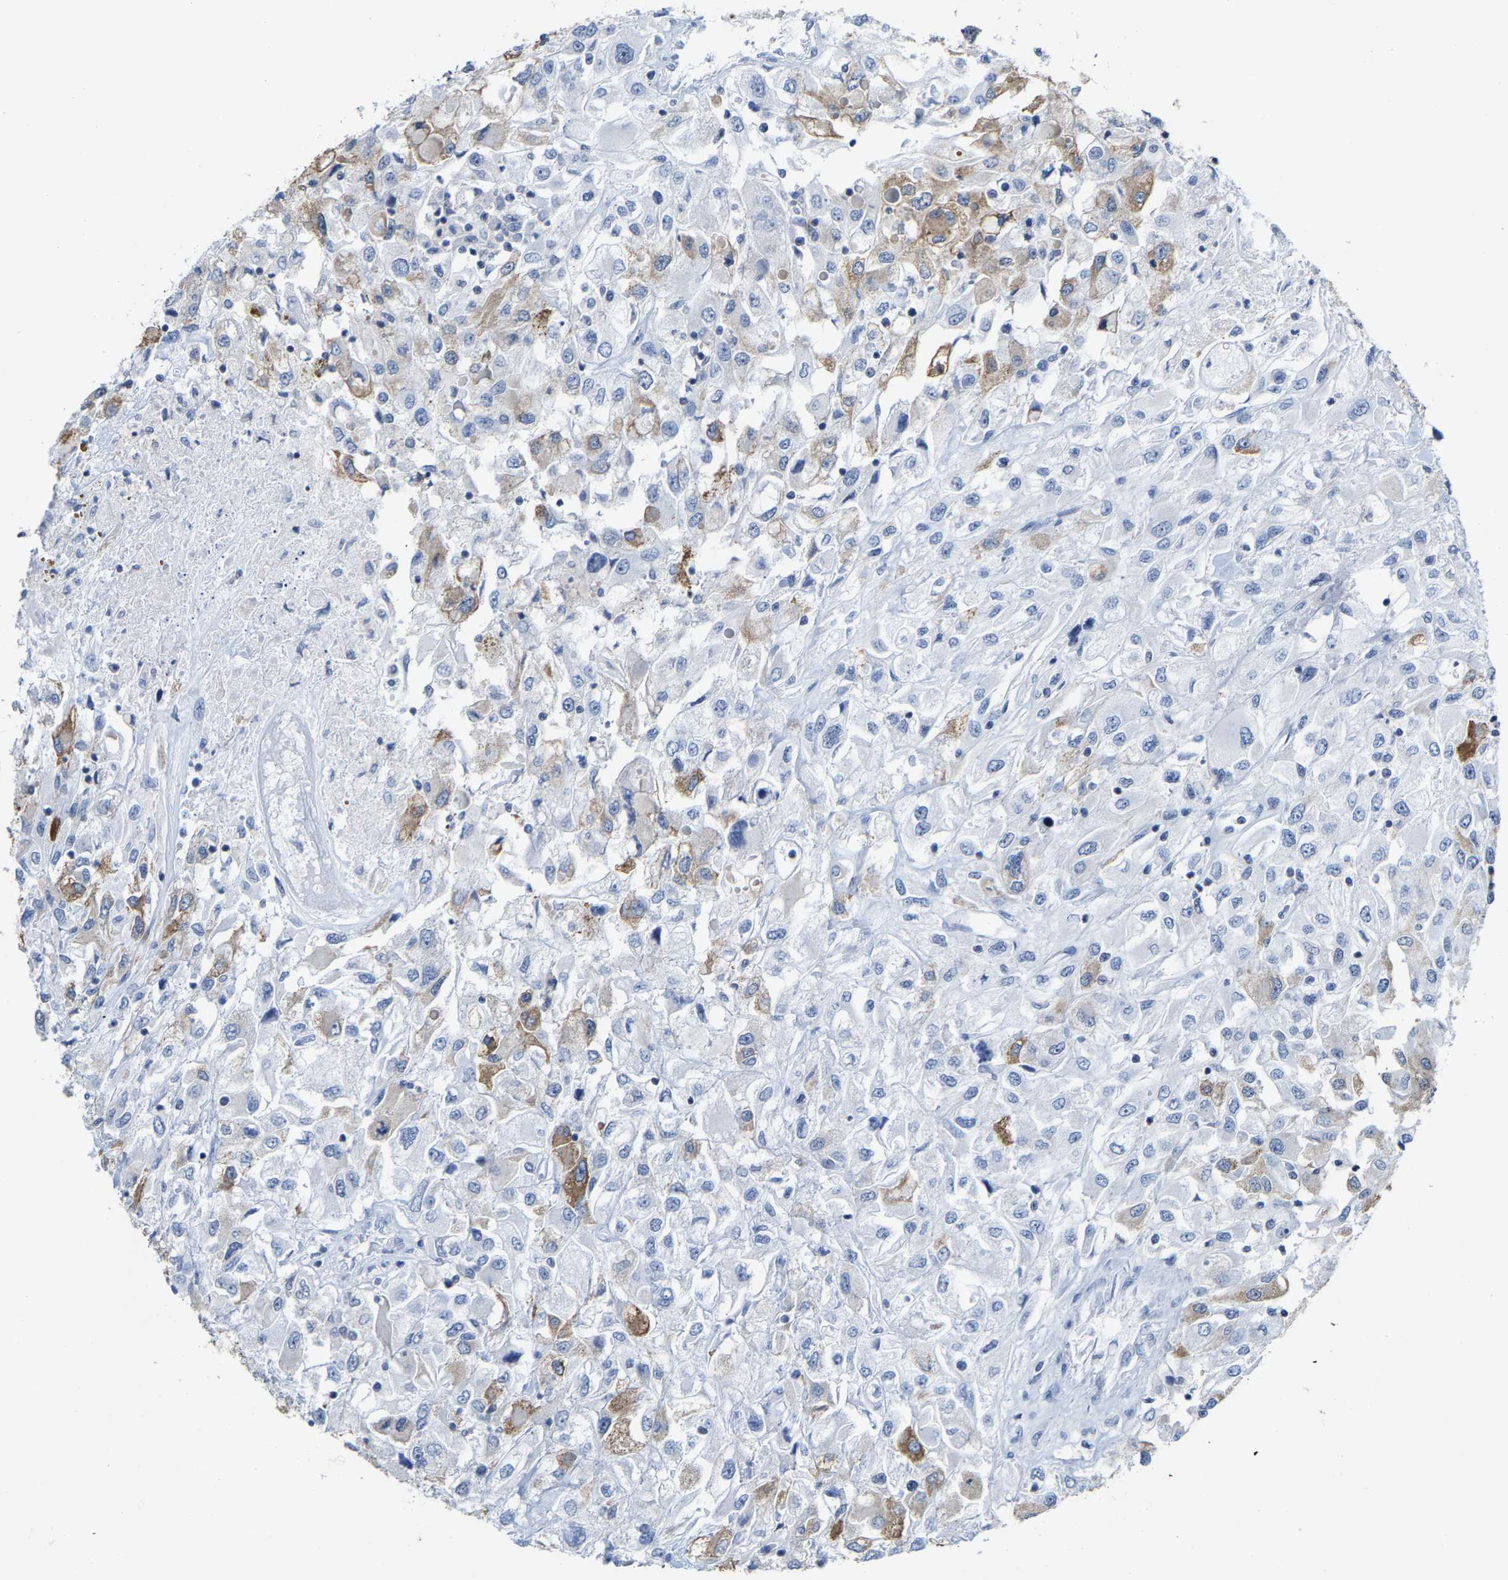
{"staining": {"intensity": "moderate", "quantity": "<25%", "location": "cytoplasmic/membranous"}, "tissue": "renal cancer", "cell_type": "Tumor cells", "image_type": "cancer", "snomed": [{"axis": "morphology", "description": "Adenocarcinoma, NOS"}, {"axis": "topography", "description": "Kidney"}], "caption": "A histopathology image showing moderate cytoplasmic/membranous positivity in approximately <25% of tumor cells in renal cancer (adenocarcinoma), as visualized by brown immunohistochemical staining.", "gene": "FGD3", "patient": {"sex": "female", "age": 52}}